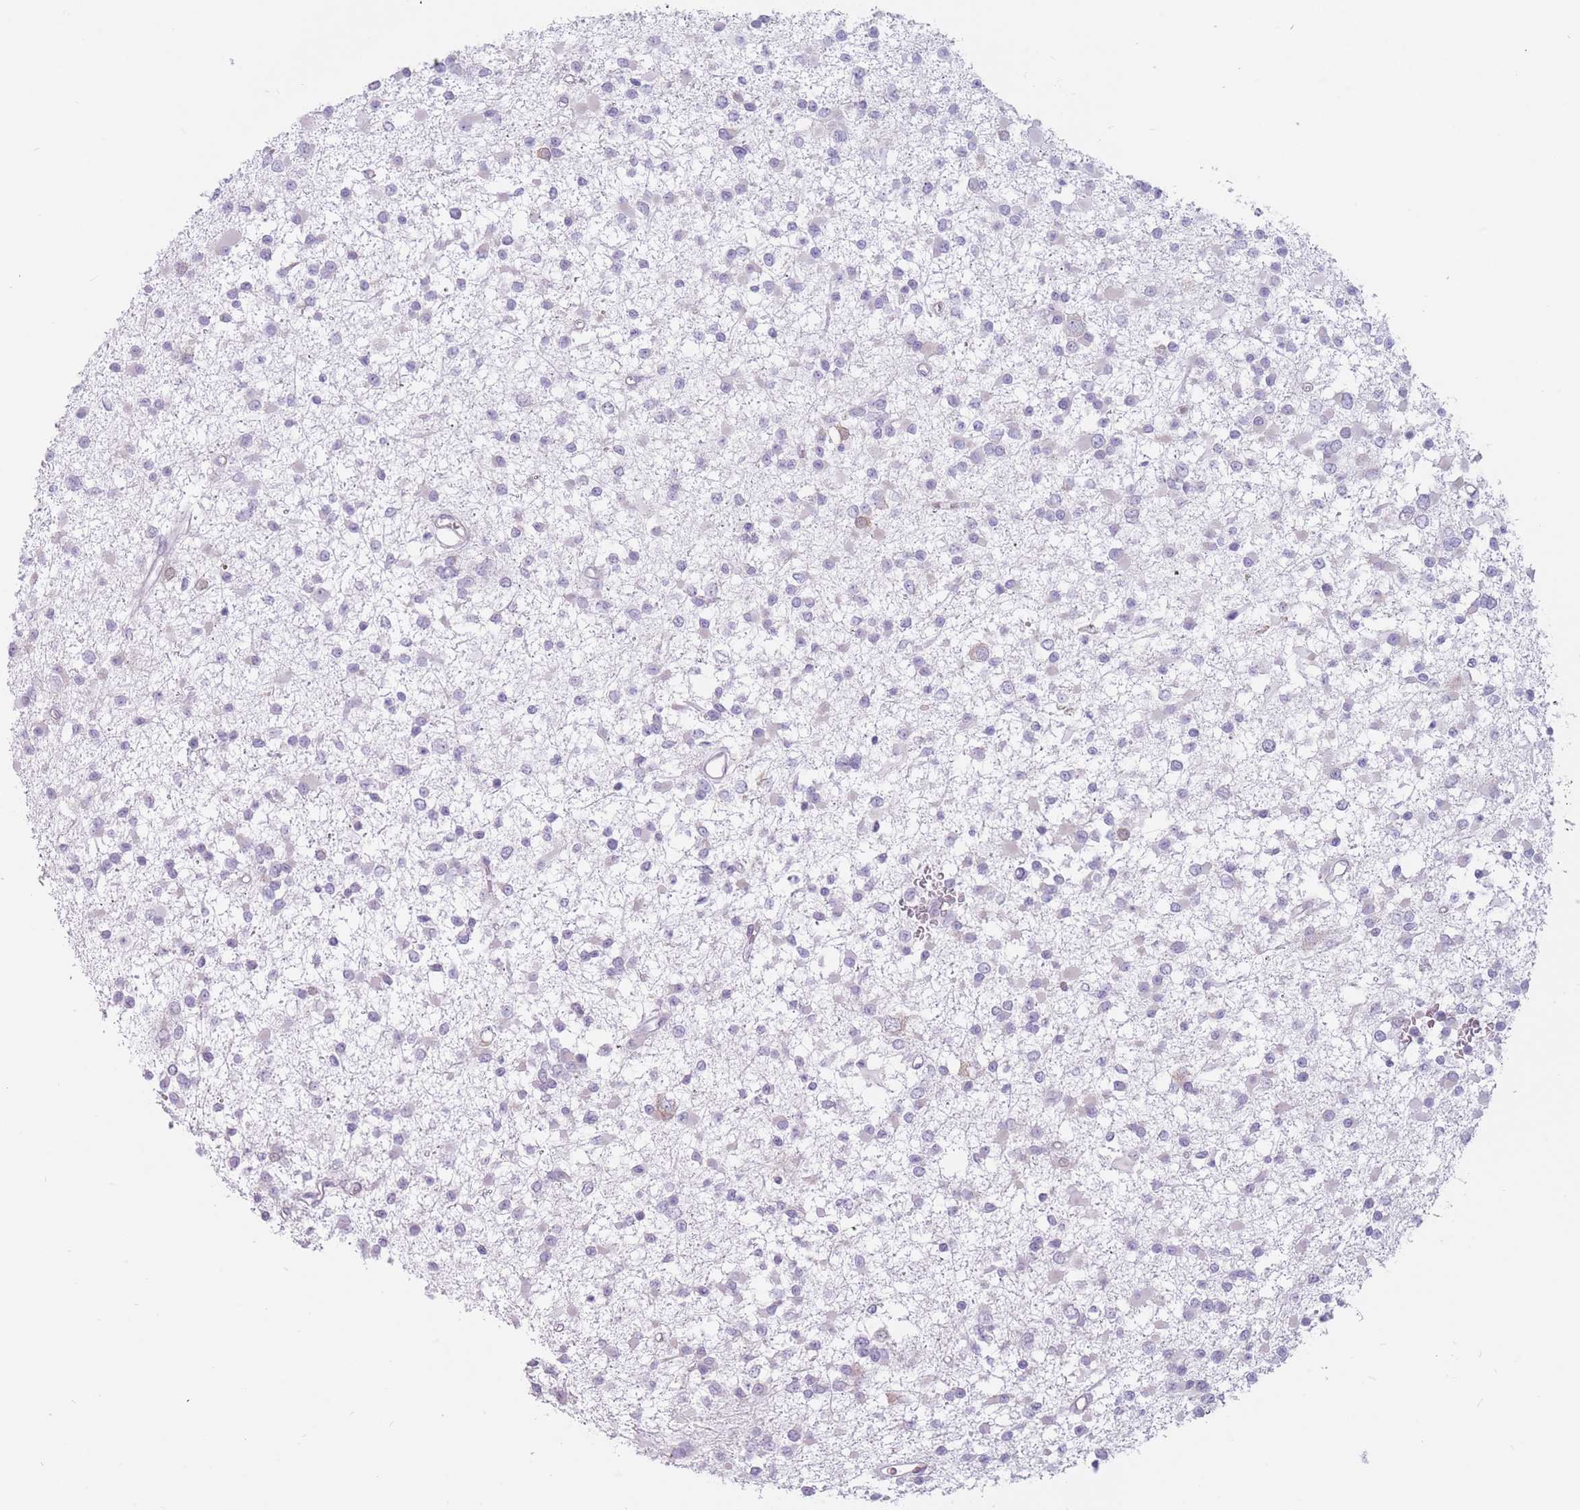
{"staining": {"intensity": "negative", "quantity": "none", "location": "none"}, "tissue": "glioma", "cell_type": "Tumor cells", "image_type": "cancer", "snomed": [{"axis": "morphology", "description": "Glioma, malignant, Low grade"}, {"axis": "topography", "description": "Brain"}], "caption": "Malignant low-grade glioma was stained to show a protein in brown. There is no significant positivity in tumor cells.", "gene": "RPL18", "patient": {"sex": "female", "age": 22}}